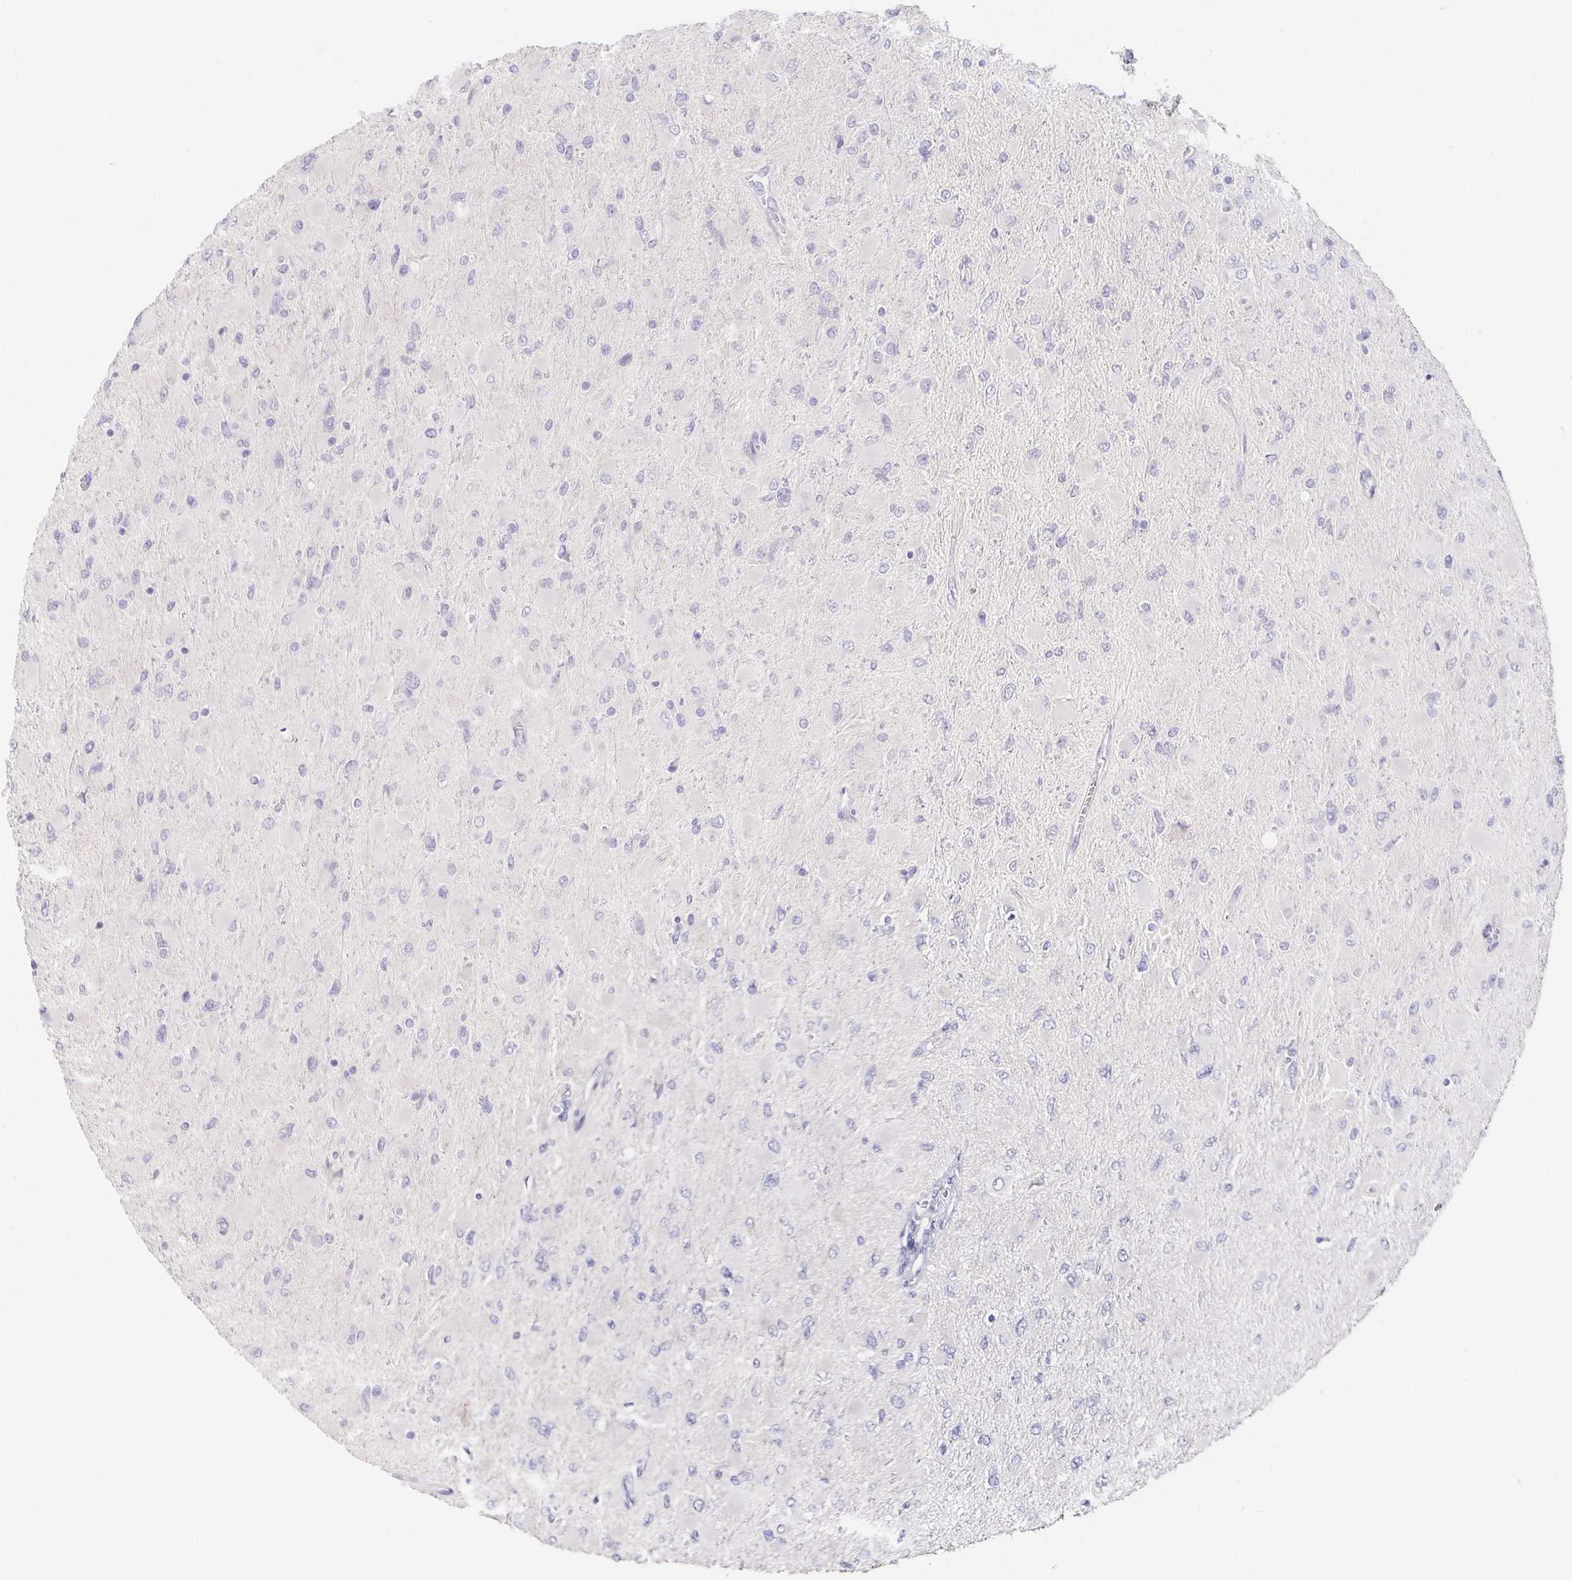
{"staining": {"intensity": "negative", "quantity": "none", "location": "none"}, "tissue": "glioma", "cell_type": "Tumor cells", "image_type": "cancer", "snomed": [{"axis": "morphology", "description": "Glioma, malignant, High grade"}, {"axis": "topography", "description": "Cerebral cortex"}], "caption": "DAB immunohistochemical staining of human glioma demonstrates no significant expression in tumor cells.", "gene": "GLIPR1L1", "patient": {"sex": "female", "age": 36}}